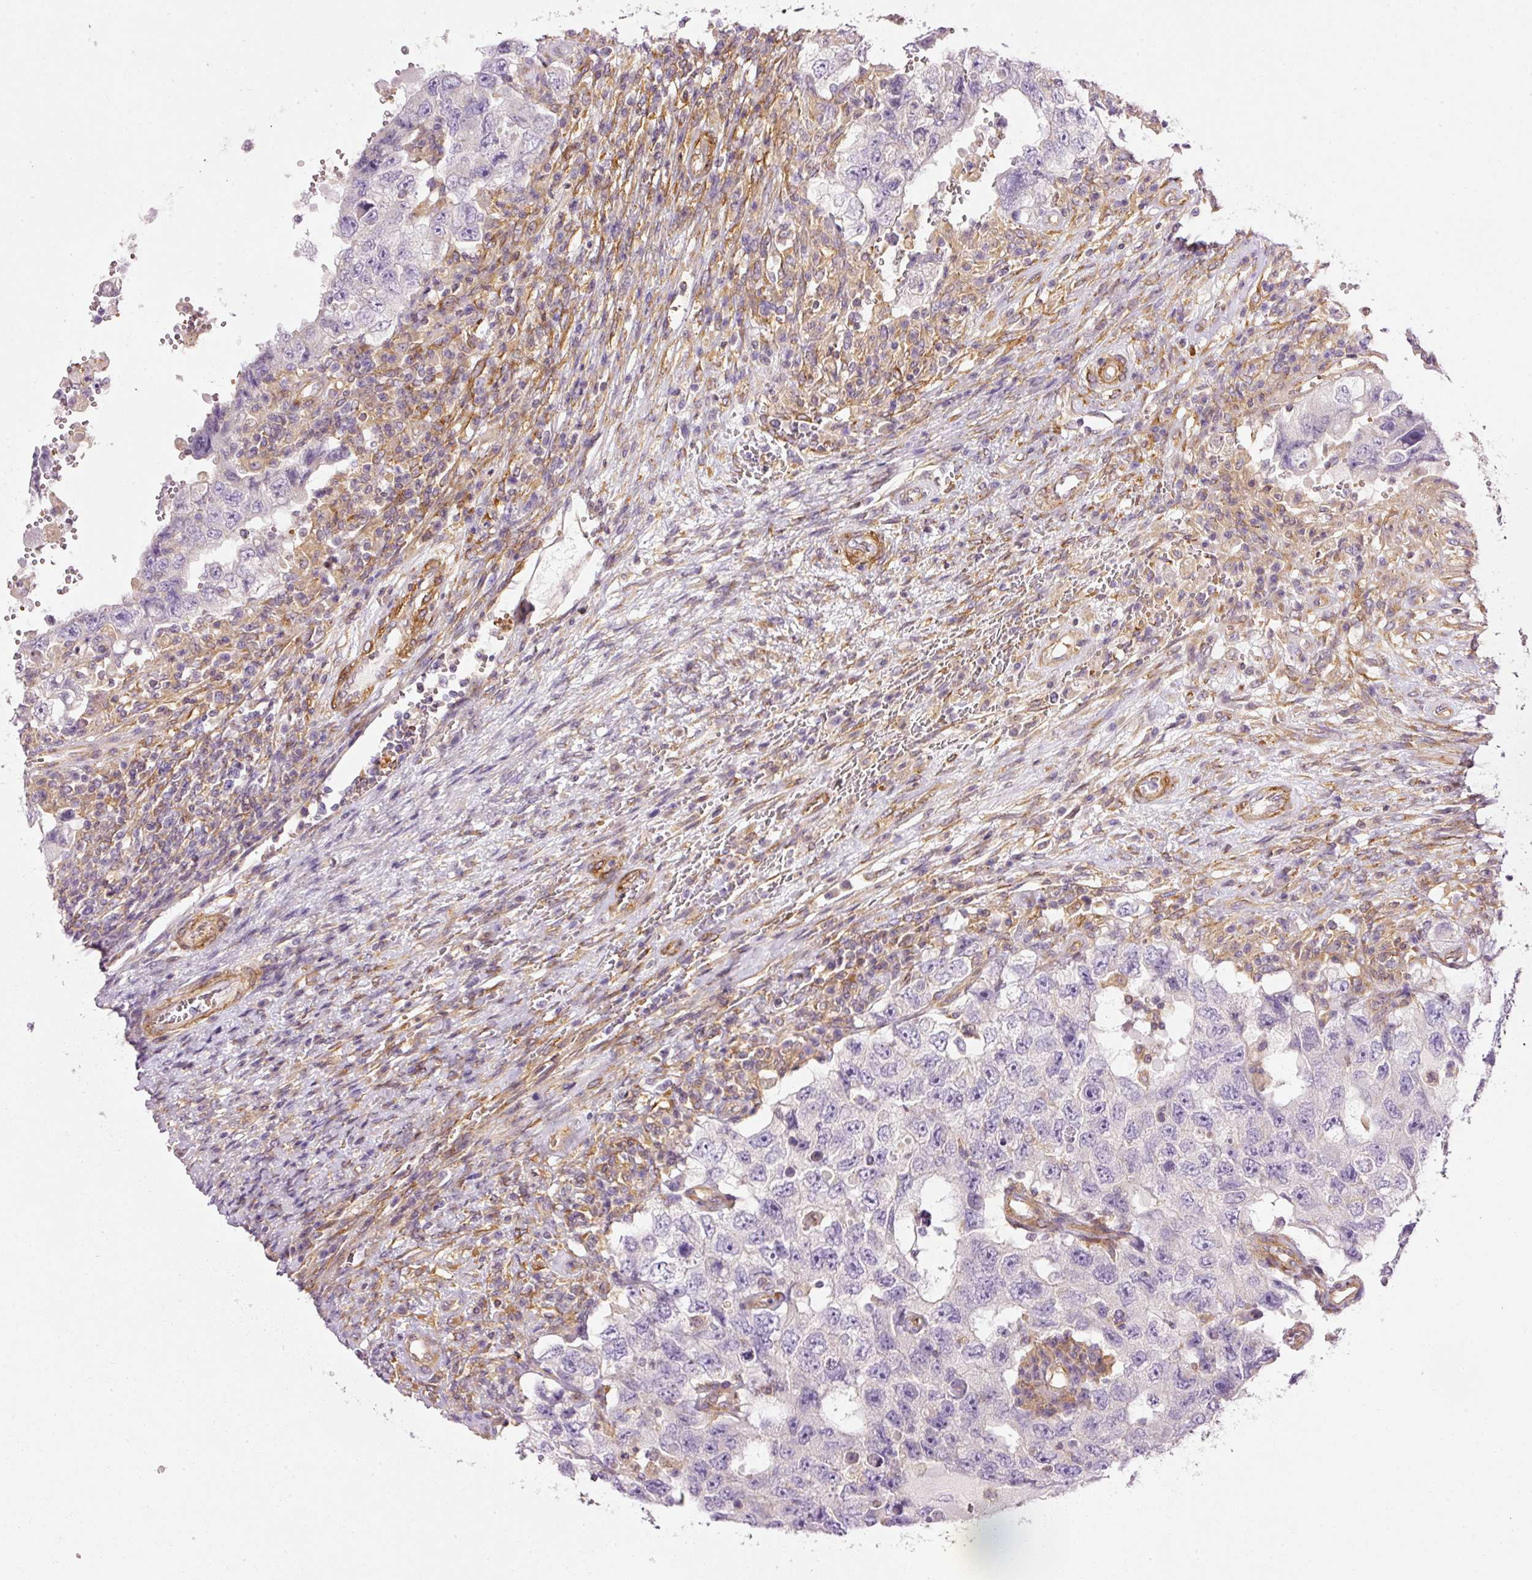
{"staining": {"intensity": "negative", "quantity": "none", "location": "none"}, "tissue": "testis cancer", "cell_type": "Tumor cells", "image_type": "cancer", "snomed": [{"axis": "morphology", "description": "Carcinoma, Embryonal, NOS"}, {"axis": "topography", "description": "Testis"}], "caption": "Immunohistochemical staining of human testis cancer (embryonal carcinoma) exhibits no significant expression in tumor cells.", "gene": "TBC1D2B", "patient": {"sex": "male", "age": 26}}